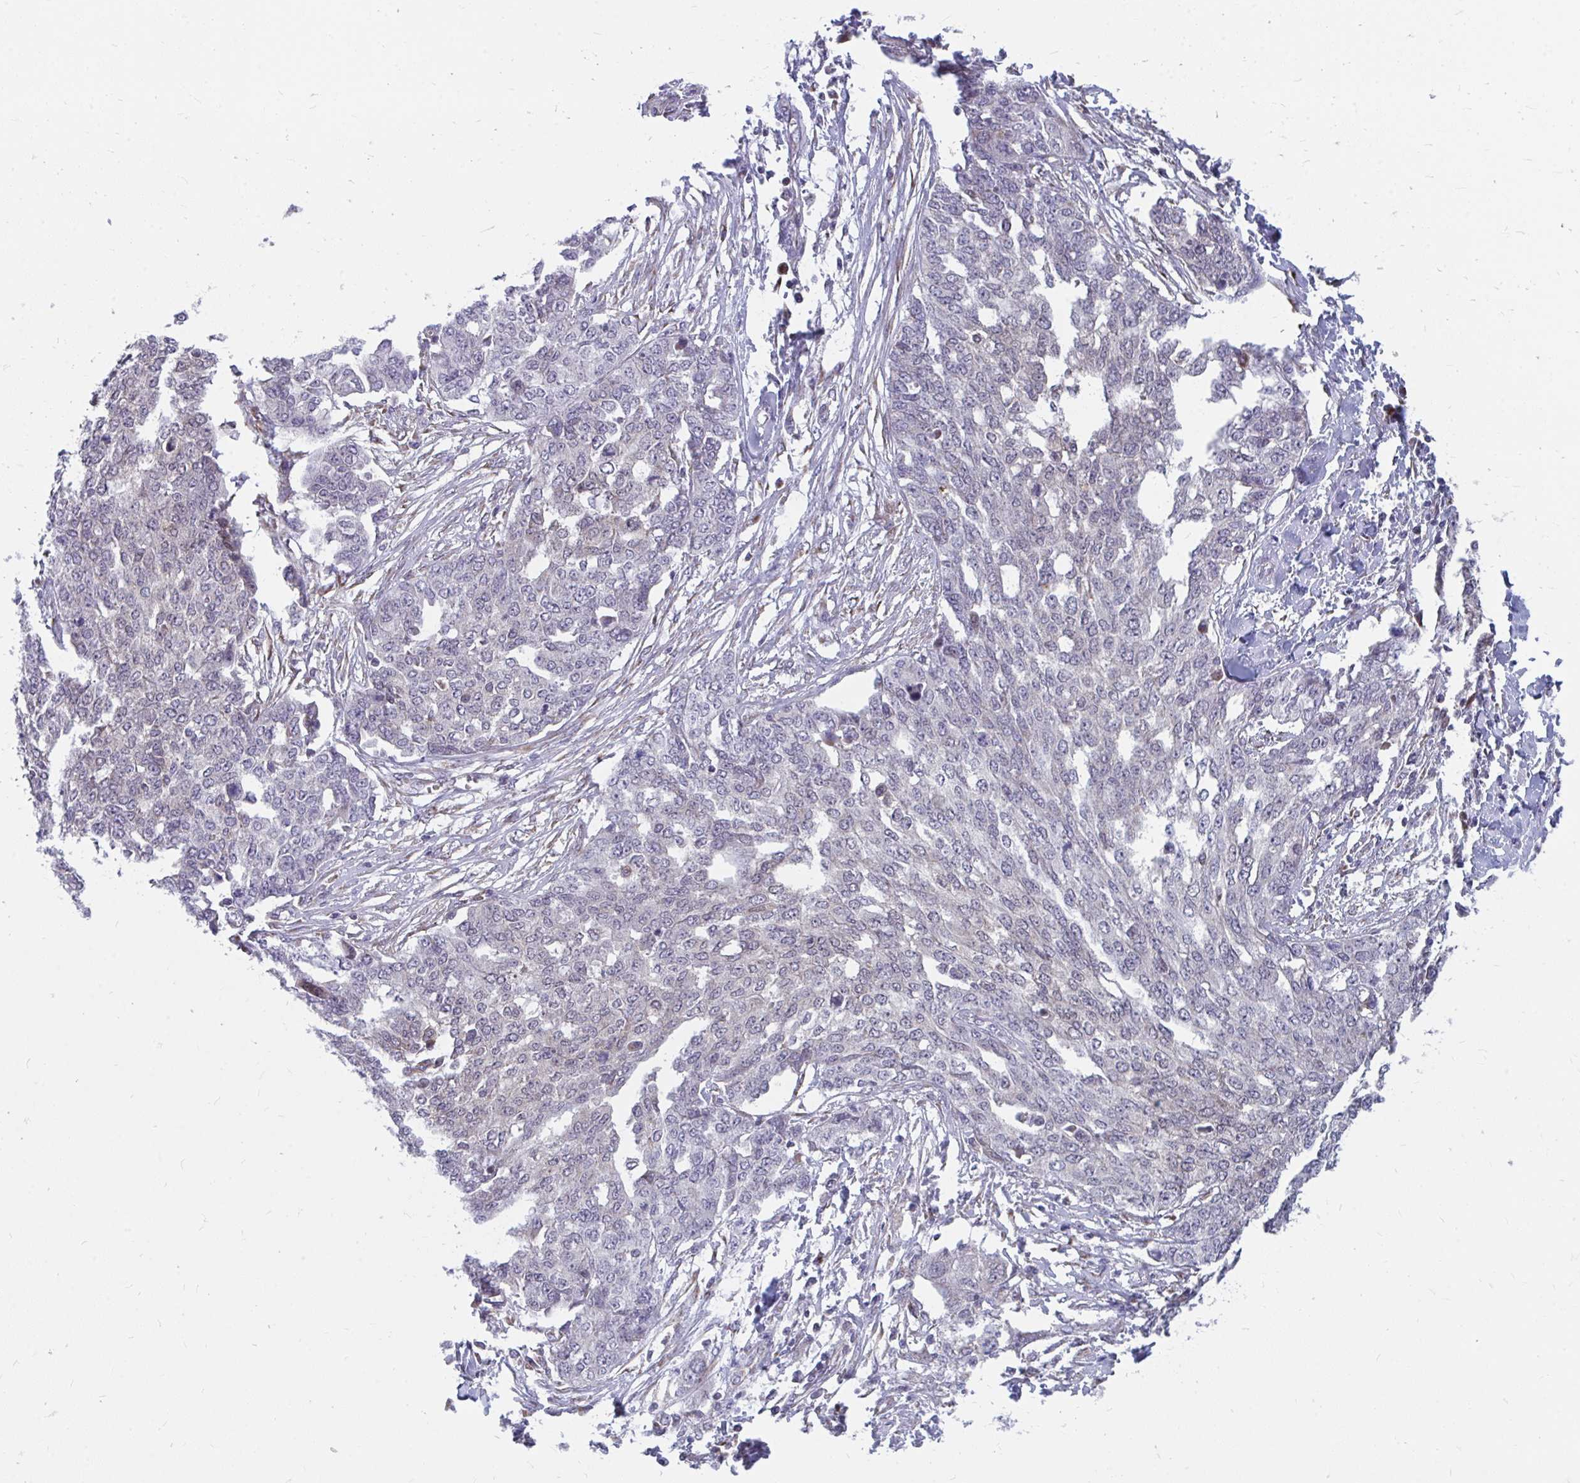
{"staining": {"intensity": "negative", "quantity": "none", "location": "none"}, "tissue": "ovarian cancer", "cell_type": "Tumor cells", "image_type": "cancer", "snomed": [{"axis": "morphology", "description": "Cystadenocarcinoma, serous, NOS"}, {"axis": "topography", "description": "Soft tissue"}, {"axis": "topography", "description": "Ovary"}], "caption": "Tumor cells are negative for brown protein staining in ovarian cancer (serous cystadenocarcinoma).", "gene": "PABIR3", "patient": {"sex": "female", "age": 57}}